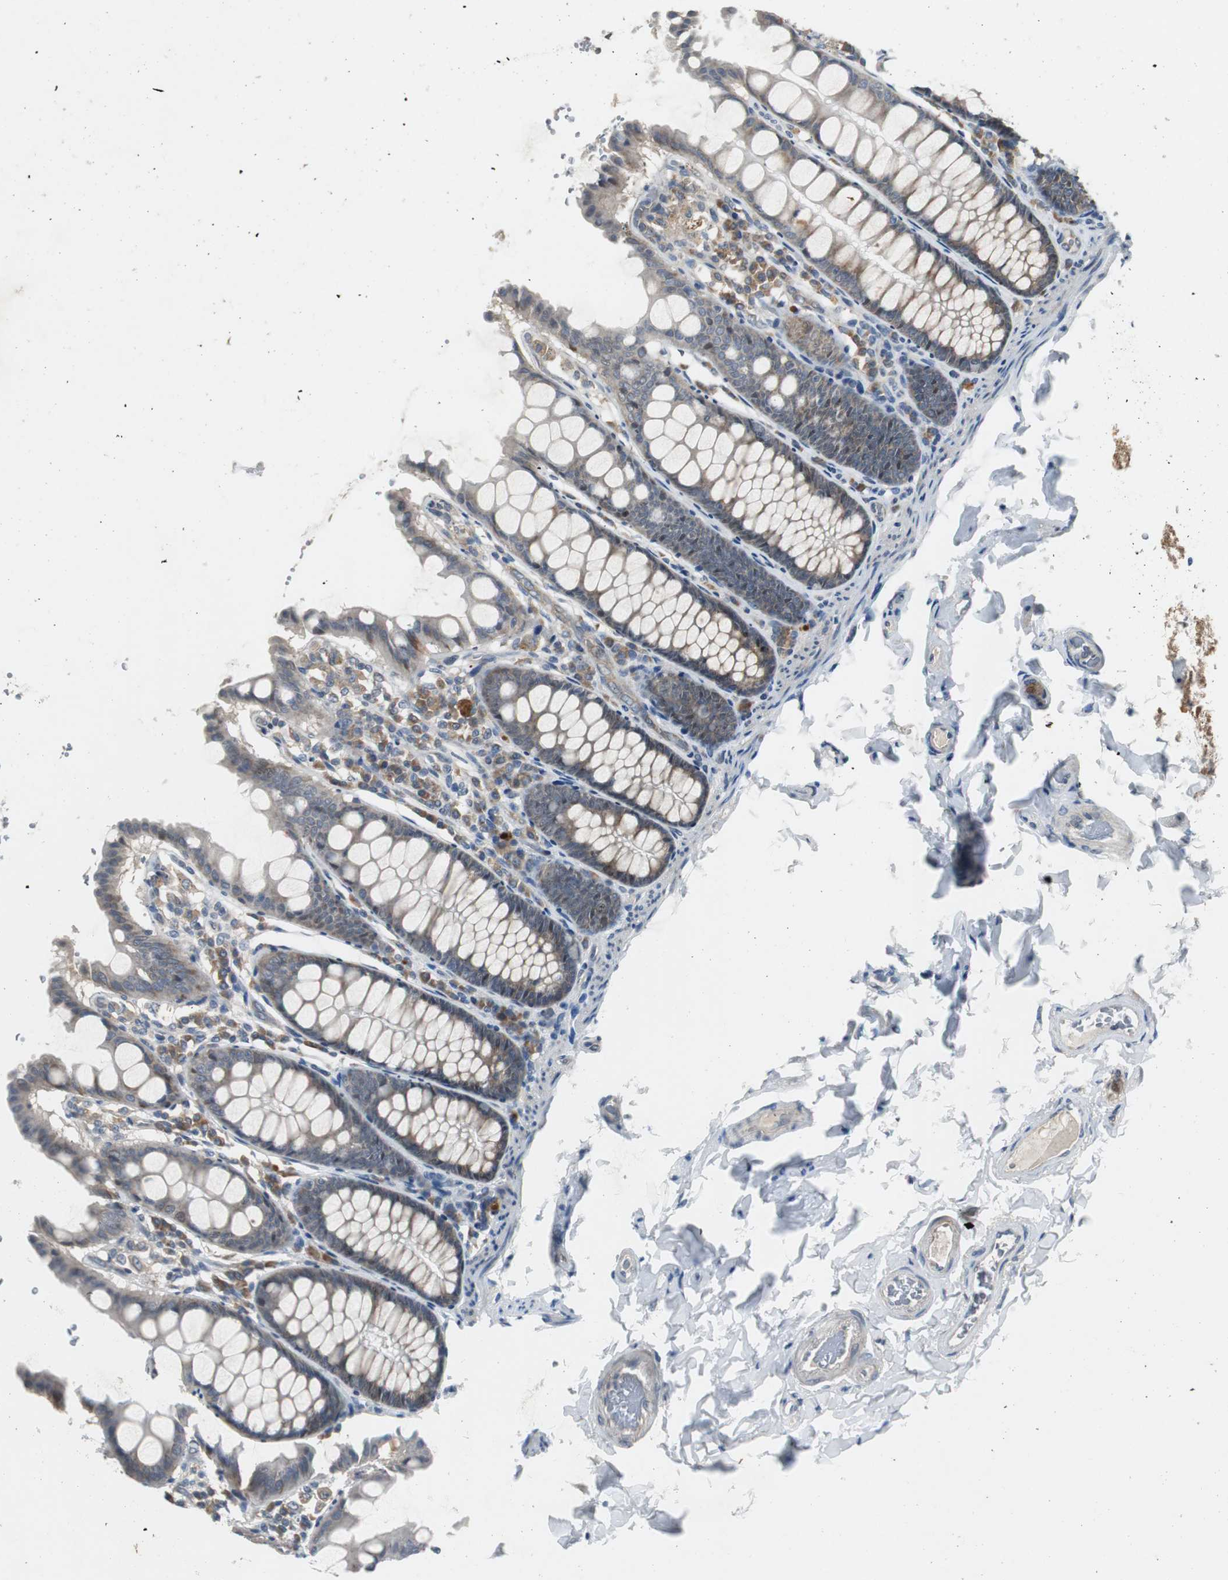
{"staining": {"intensity": "negative", "quantity": "none", "location": "none"}, "tissue": "colon", "cell_type": "Endothelial cells", "image_type": "normal", "snomed": [{"axis": "morphology", "description": "Normal tissue, NOS"}, {"axis": "topography", "description": "Colon"}], "caption": "DAB (3,3'-diaminobenzidine) immunohistochemical staining of benign colon displays no significant positivity in endothelial cells.", "gene": "MYT1", "patient": {"sex": "female", "age": 61}}